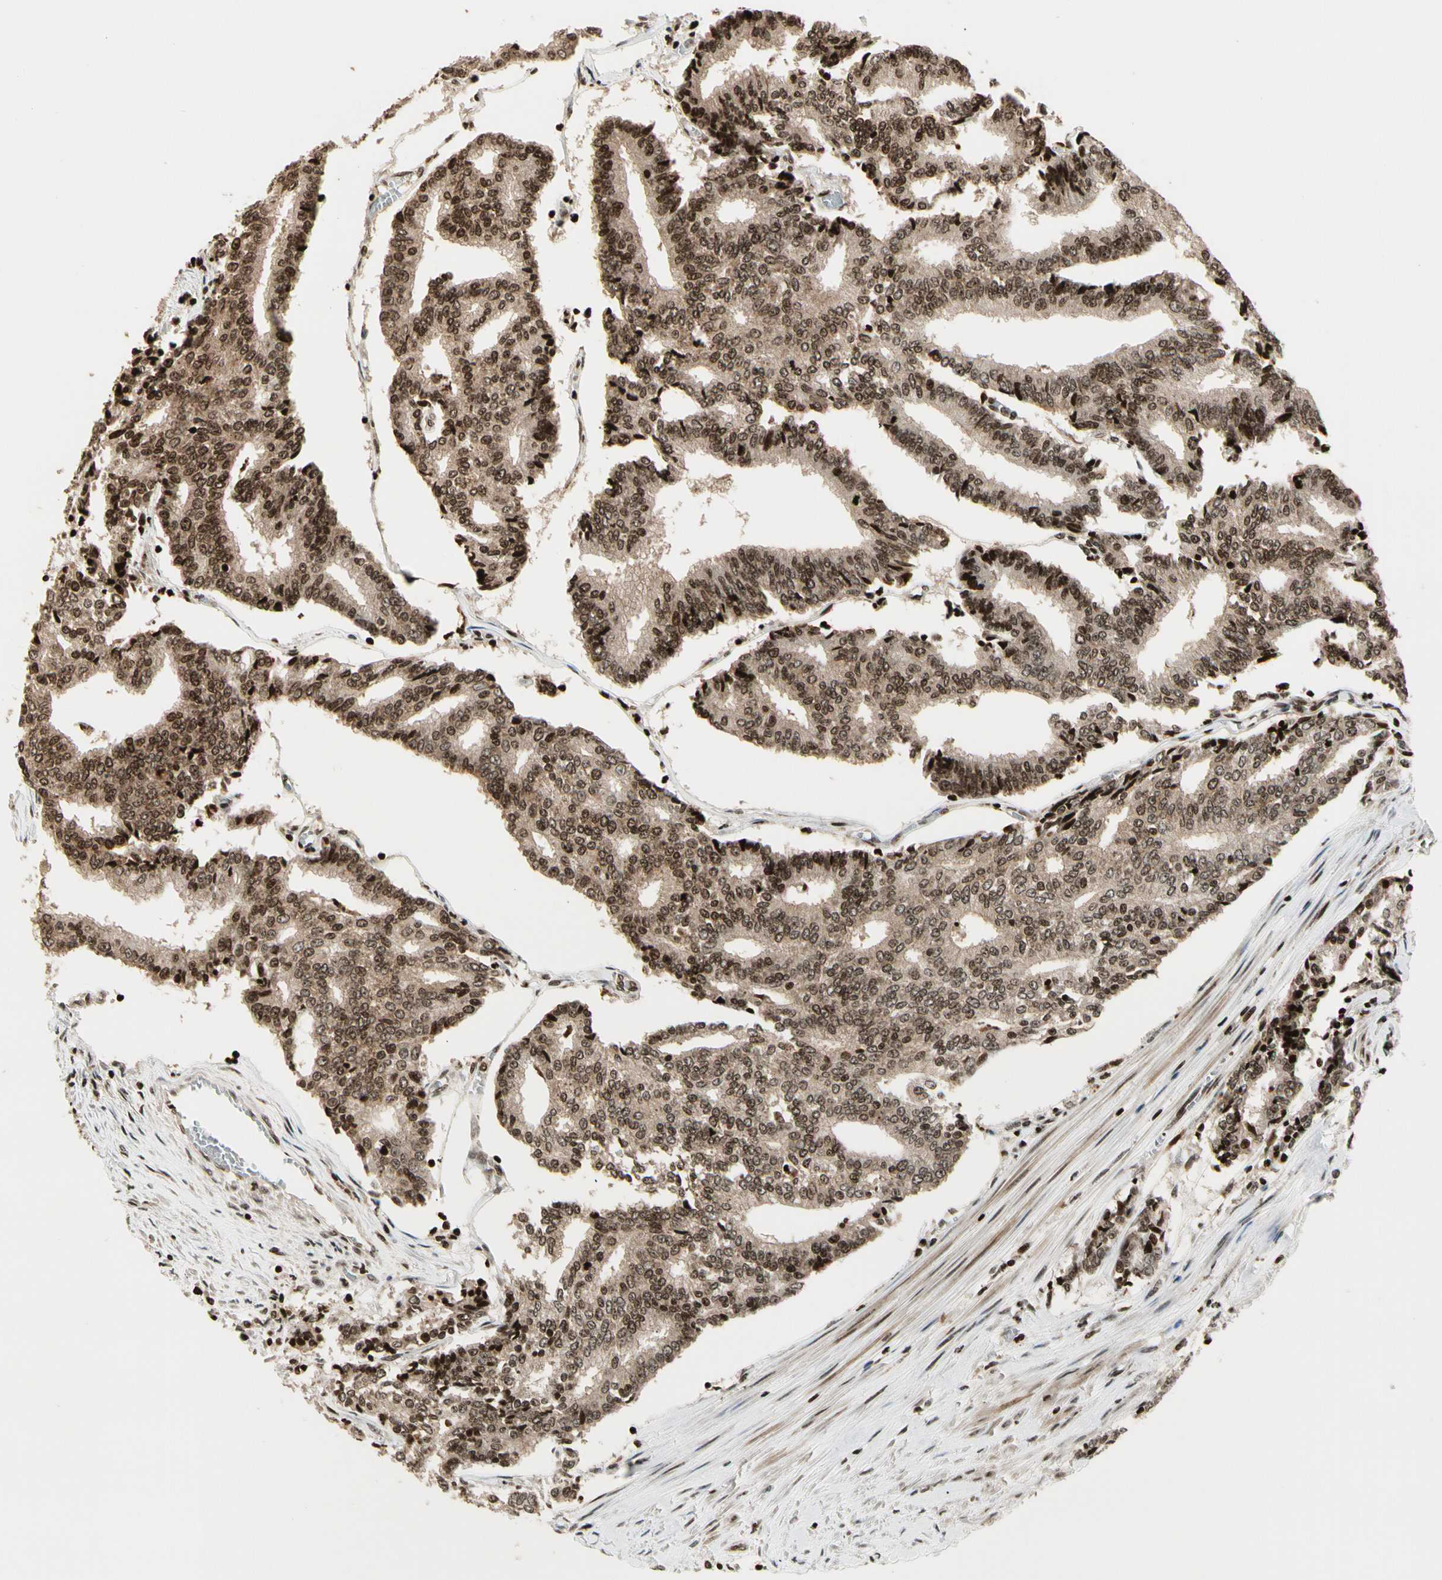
{"staining": {"intensity": "moderate", "quantity": ">75%", "location": "cytoplasmic/membranous,nuclear"}, "tissue": "prostate cancer", "cell_type": "Tumor cells", "image_type": "cancer", "snomed": [{"axis": "morphology", "description": "Adenocarcinoma, High grade"}, {"axis": "topography", "description": "Prostate"}], "caption": "Prostate cancer was stained to show a protein in brown. There is medium levels of moderate cytoplasmic/membranous and nuclear staining in about >75% of tumor cells.", "gene": "TSHZ3", "patient": {"sex": "male", "age": 55}}